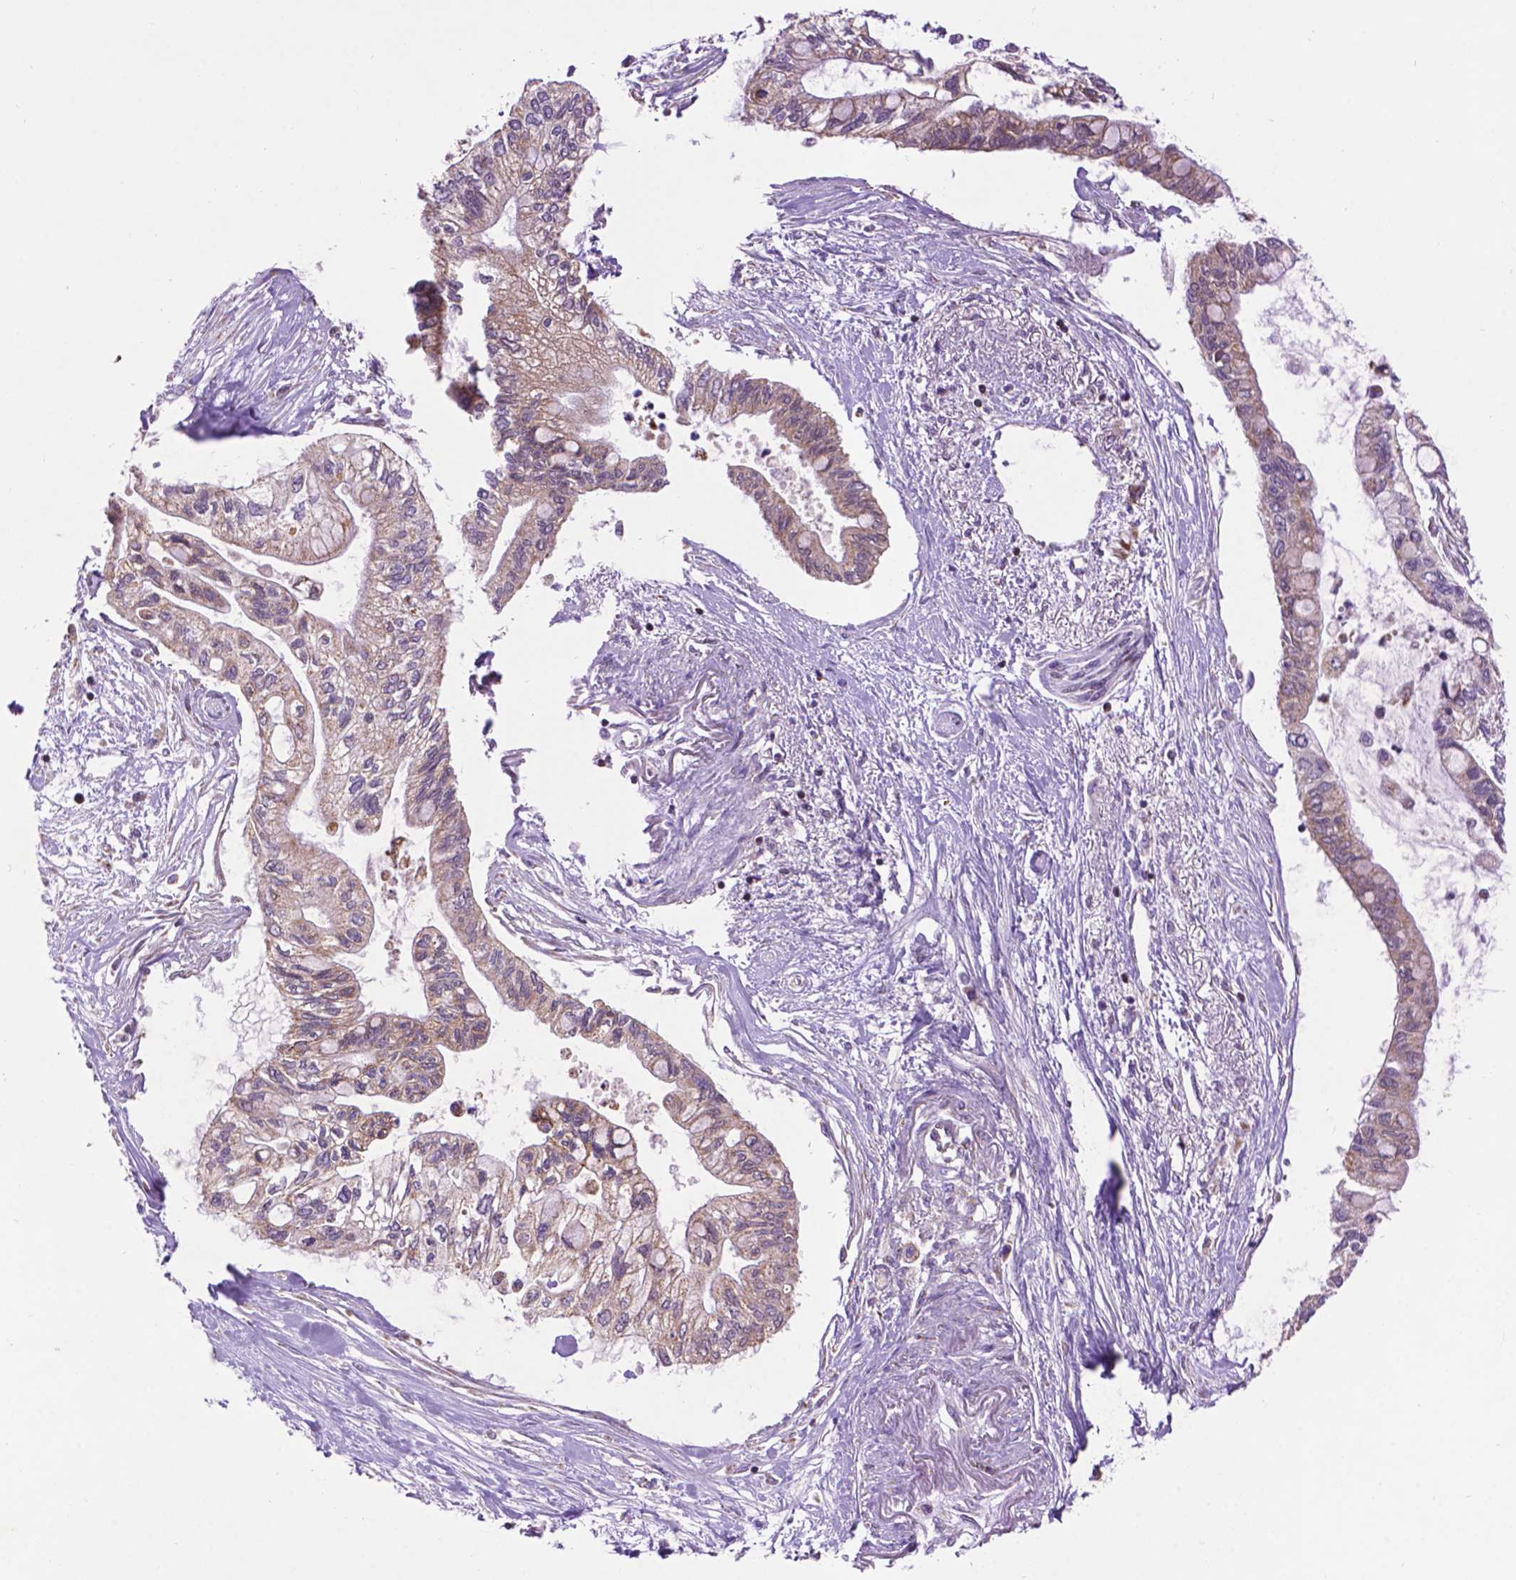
{"staining": {"intensity": "weak", "quantity": "25%-75%", "location": "cytoplasmic/membranous"}, "tissue": "pancreatic cancer", "cell_type": "Tumor cells", "image_type": "cancer", "snomed": [{"axis": "morphology", "description": "Adenocarcinoma, NOS"}, {"axis": "topography", "description": "Pancreas"}], "caption": "Immunohistochemistry of pancreatic adenocarcinoma reveals low levels of weak cytoplasmic/membranous positivity in approximately 25%-75% of tumor cells.", "gene": "PYCR3", "patient": {"sex": "female", "age": 77}}